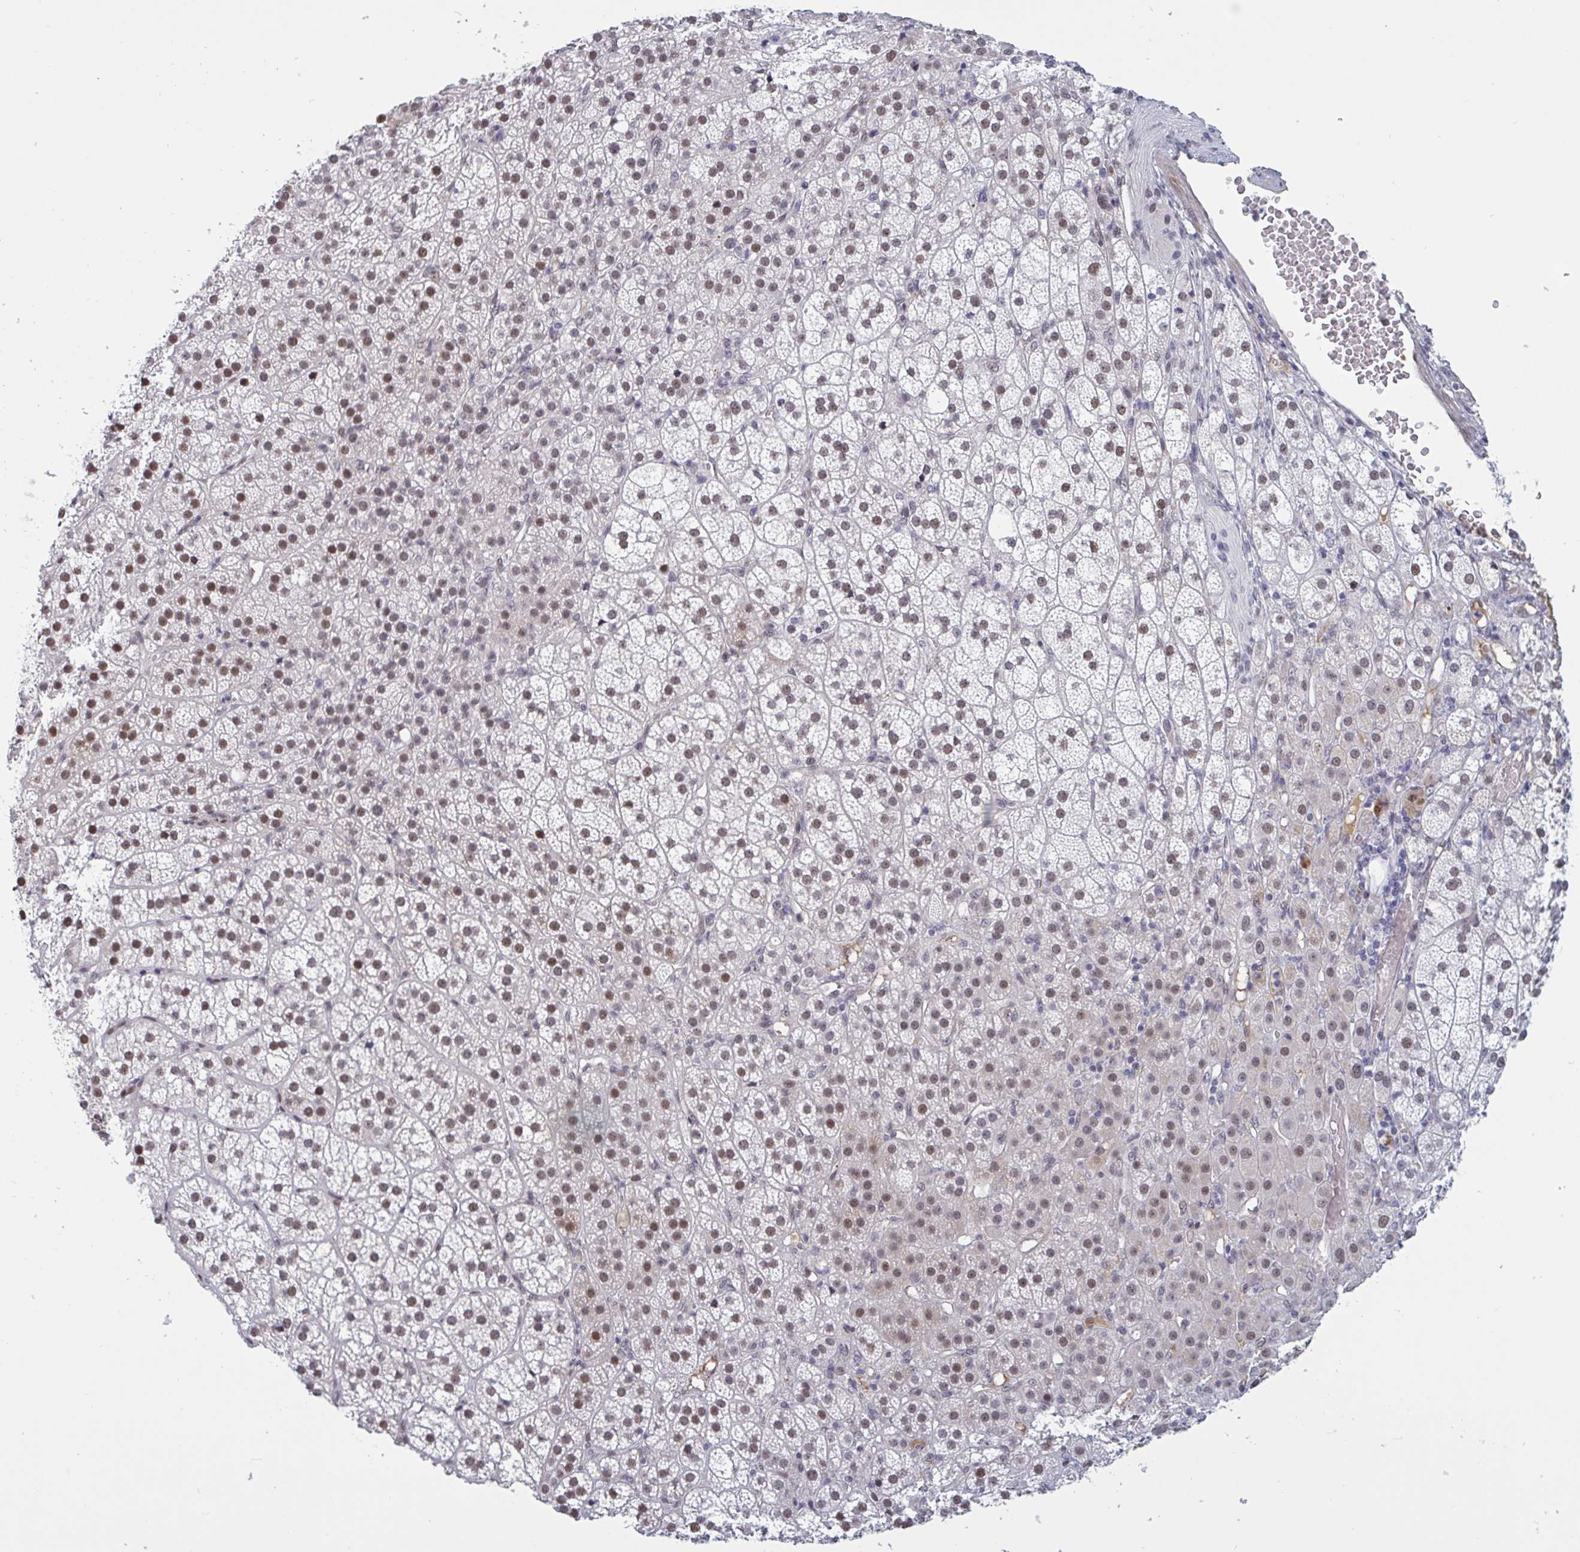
{"staining": {"intensity": "moderate", "quantity": ">75%", "location": "nuclear"}, "tissue": "adrenal gland", "cell_type": "Glandular cells", "image_type": "normal", "snomed": [{"axis": "morphology", "description": "Normal tissue, NOS"}, {"axis": "topography", "description": "Adrenal gland"}], "caption": "An image of human adrenal gland stained for a protein displays moderate nuclear brown staining in glandular cells.", "gene": "BCL7B", "patient": {"sex": "female", "age": 60}}